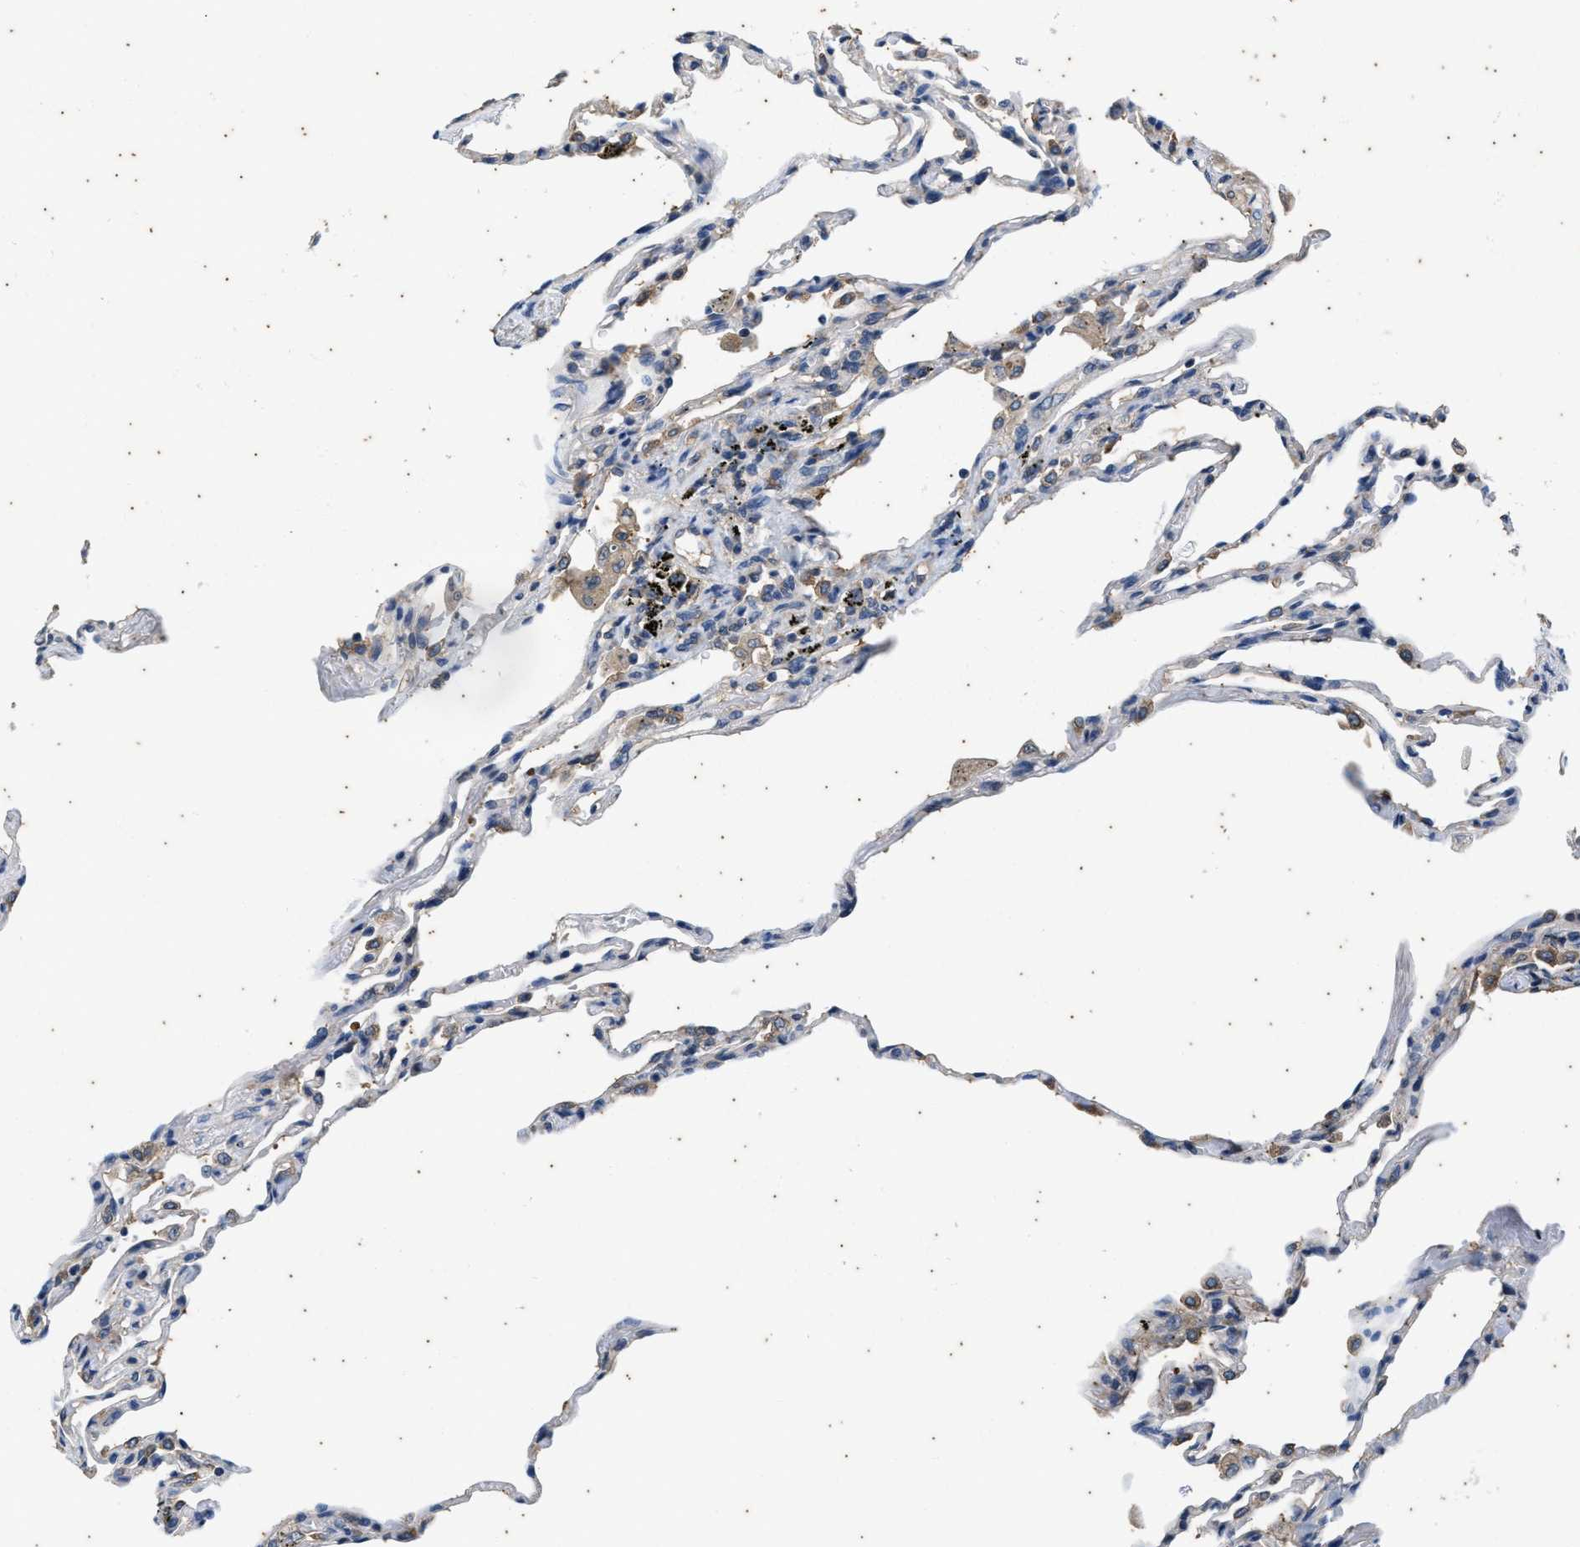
{"staining": {"intensity": "negative", "quantity": "none", "location": "none"}, "tissue": "lung", "cell_type": "Alveolar cells", "image_type": "normal", "snomed": [{"axis": "morphology", "description": "Normal tissue, NOS"}, {"axis": "topography", "description": "Lung"}], "caption": "The micrograph reveals no staining of alveolar cells in normal lung.", "gene": "COX19", "patient": {"sex": "male", "age": 59}}